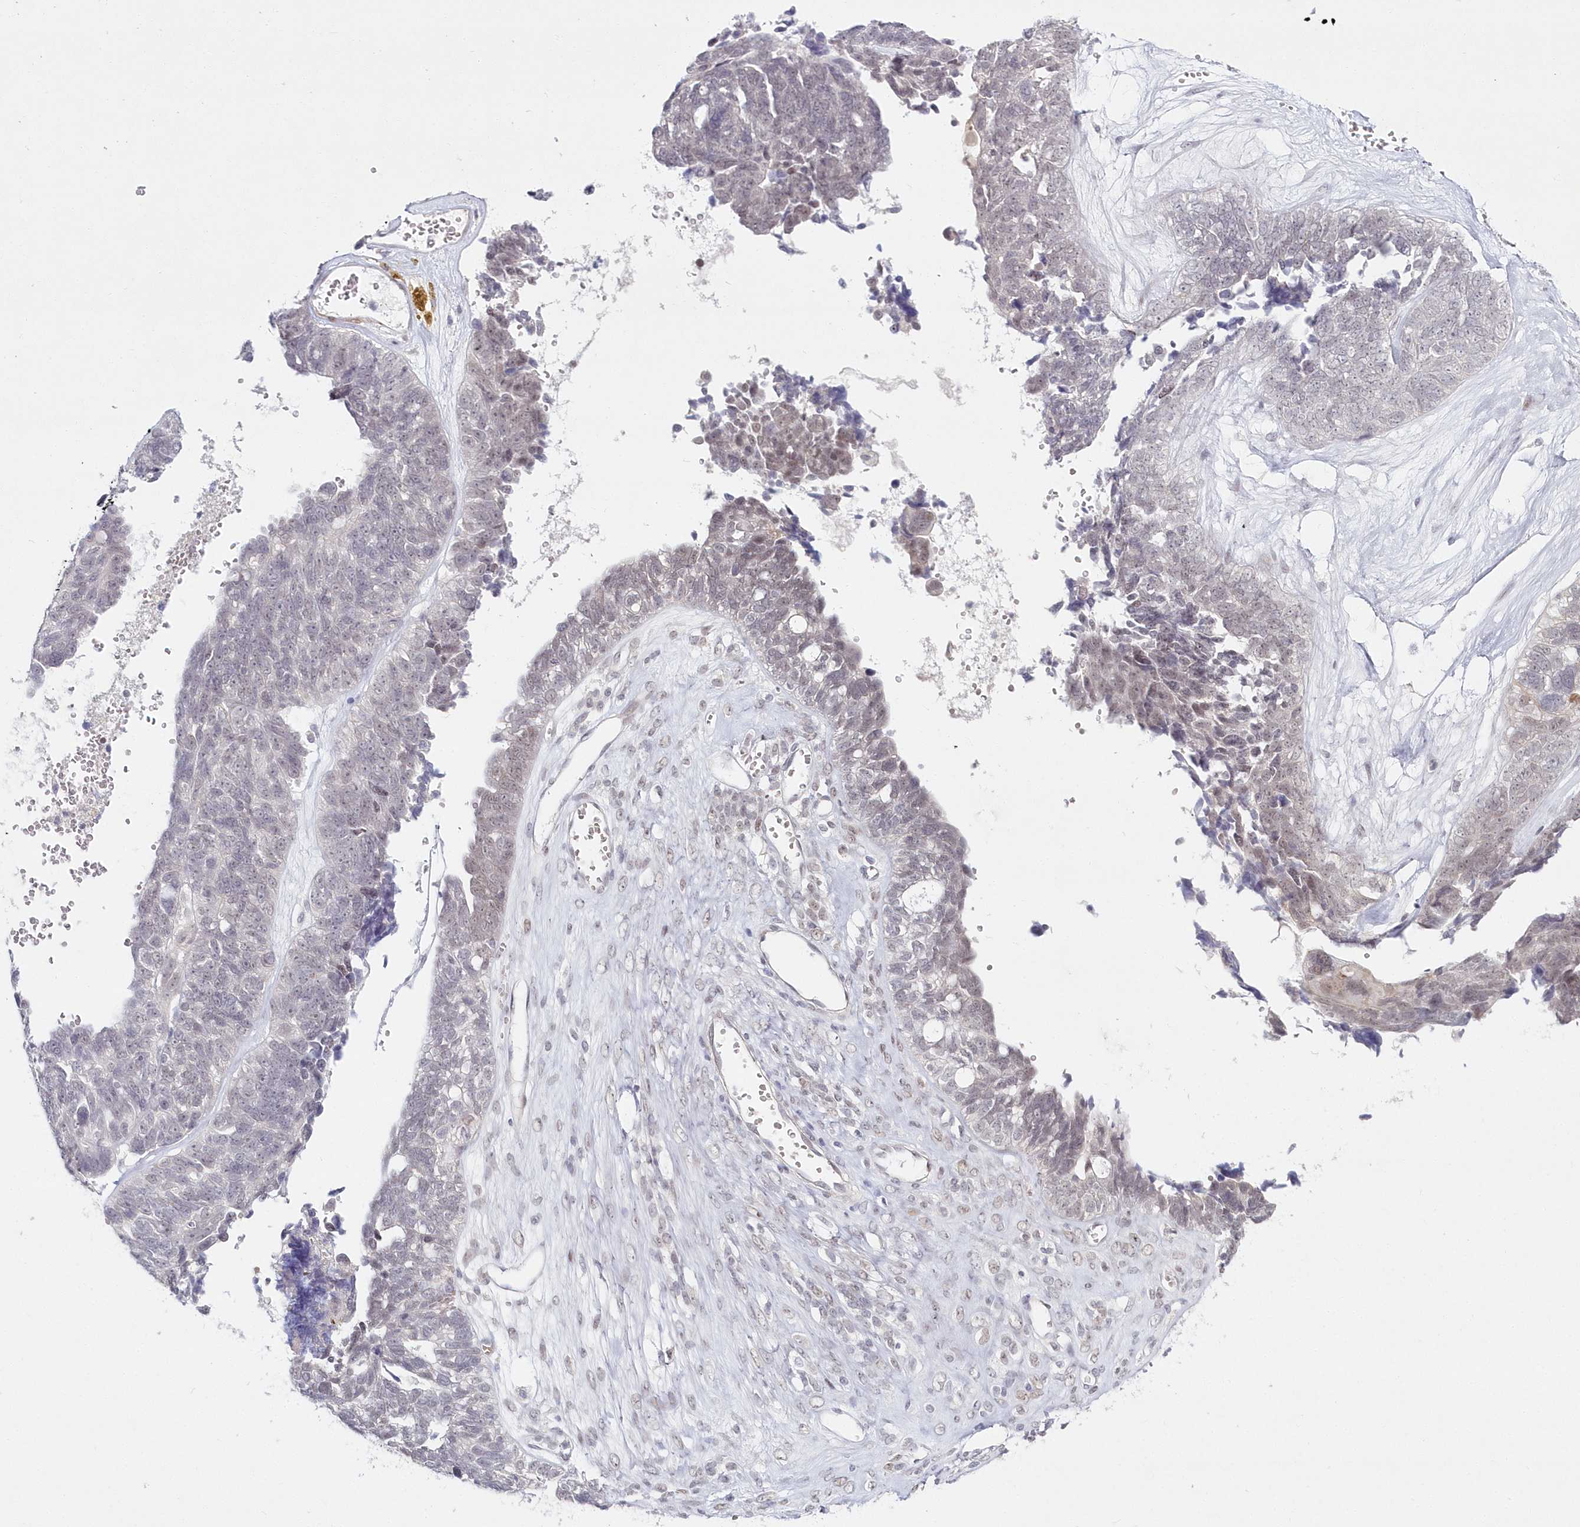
{"staining": {"intensity": "weak", "quantity": "<25%", "location": "nuclear"}, "tissue": "ovarian cancer", "cell_type": "Tumor cells", "image_type": "cancer", "snomed": [{"axis": "morphology", "description": "Cystadenocarcinoma, serous, NOS"}, {"axis": "topography", "description": "Ovary"}], "caption": "Human serous cystadenocarcinoma (ovarian) stained for a protein using immunohistochemistry reveals no positivity in tumor cells.", "gene": "HYCC2", "patient": {"sex": "female", "age": 79}}